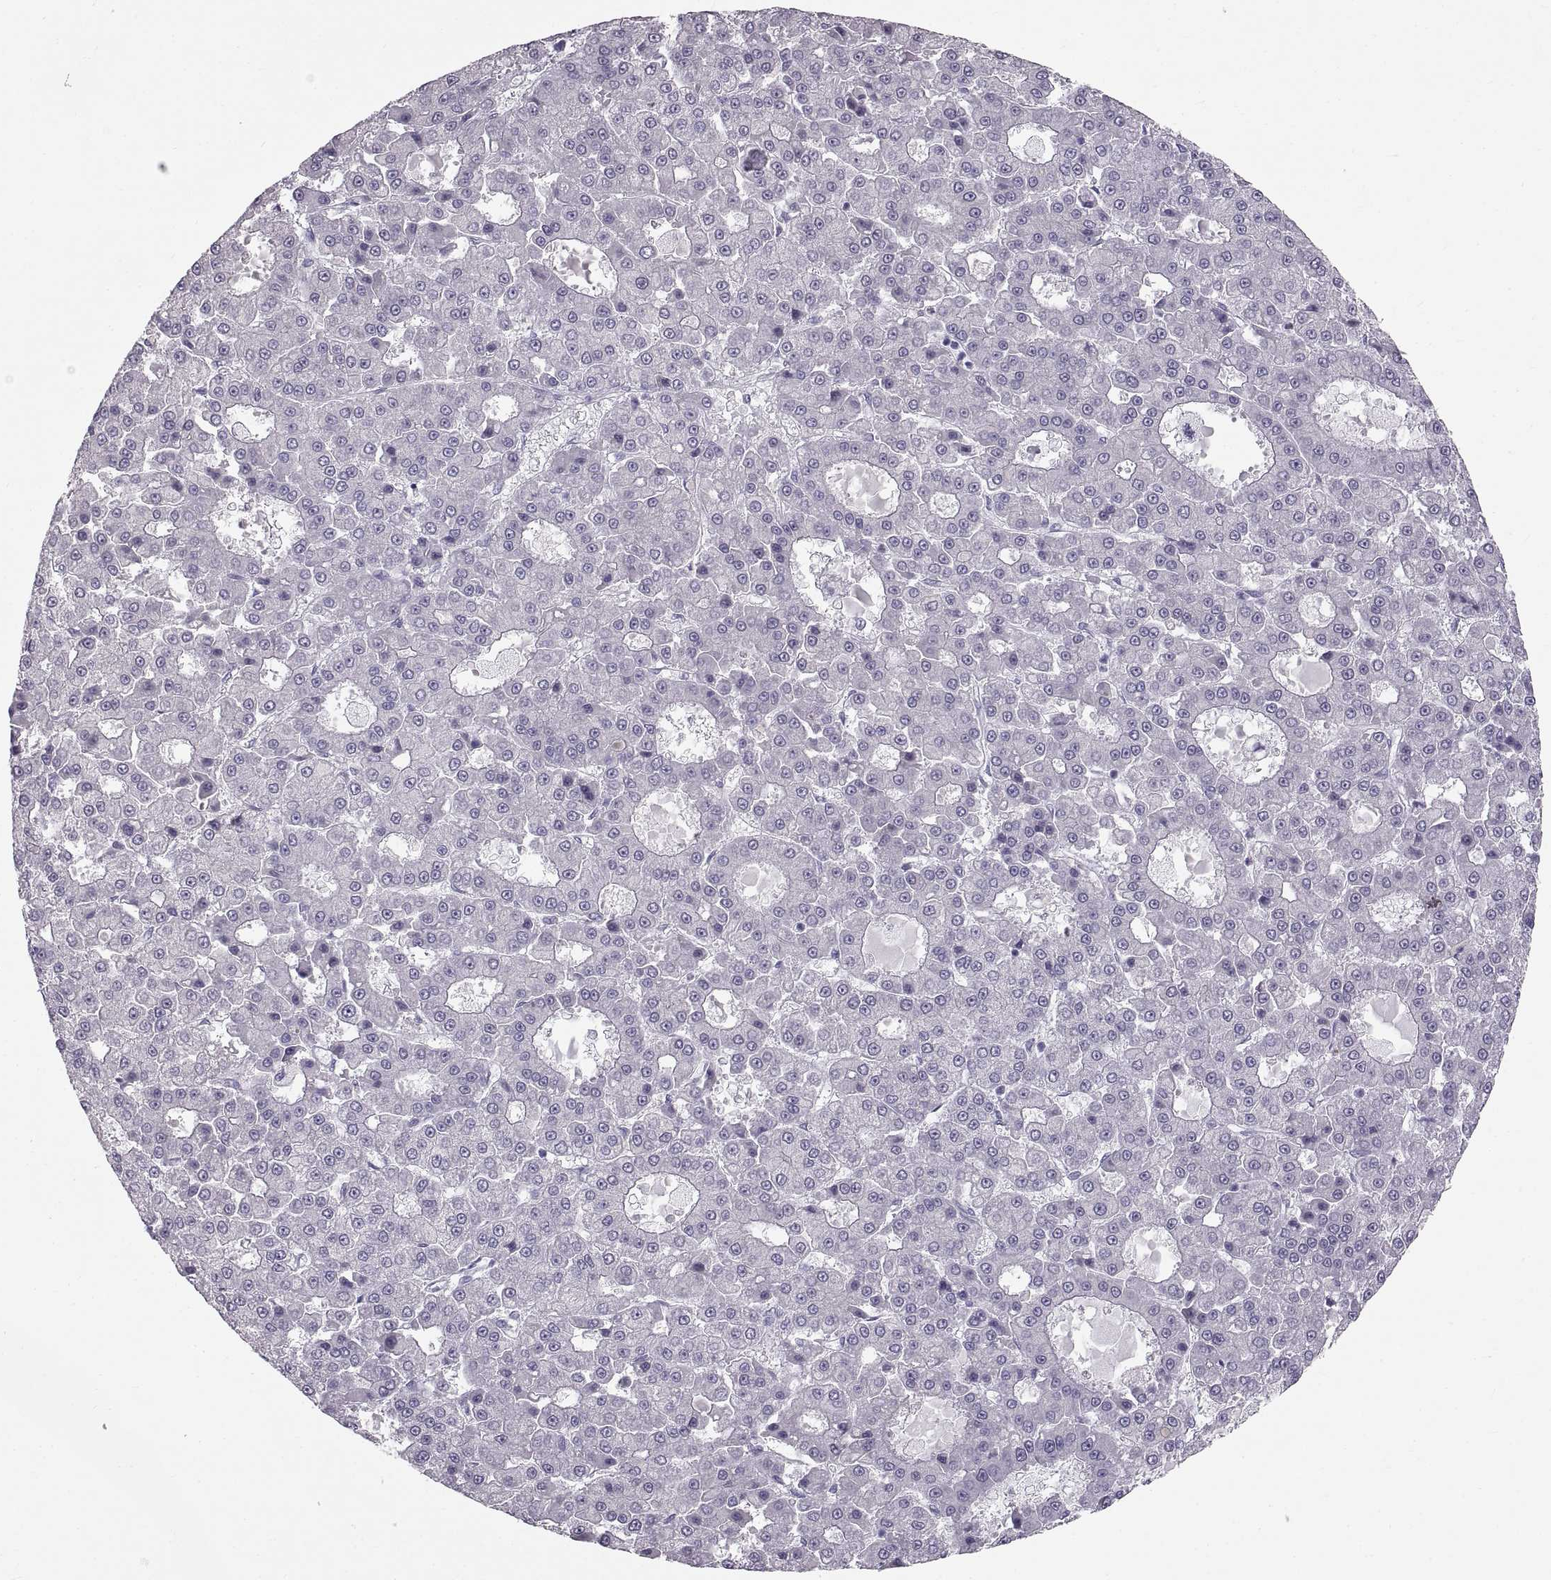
{"staining": {"intensity": "negative", "quantity": "none", "location": "none"}, "tissue": "liver cancer", "cell_type": "Tumor cells", "image_type": "cancer", "snomed": [{"axis": "morphology", "description": "Carcinoma, Hepatocellular, NOS"}, {"axis": "topography", "description": "Liver"}], "caption": "The histopathology image demonstrates no staining of tumor cells in hepatocellular carcinoma (liver).", "gene": "SPACDR", "patient": {"sex": "male", "age": 70}}